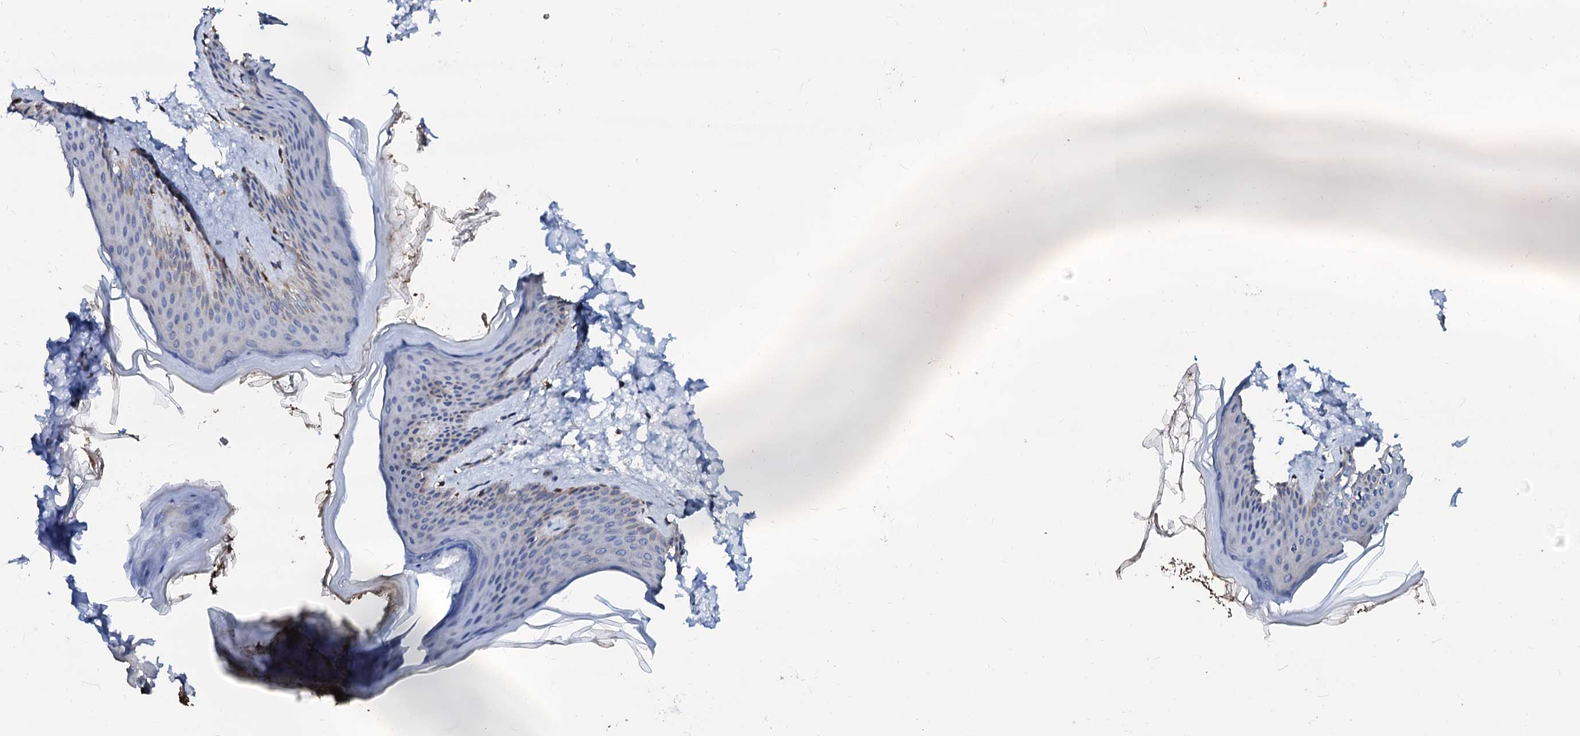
{"staining": {"intensity": "moderate", "quantity": ">75%", "location": "cytoplasmic/membranous"}, "tissue": "skin", "cell_type": "Fibroblasts", "image_type": "normal", "snomed": [{"axis": "morphology", "description": "Normal tissue, NOS"}, {"axis": "topography", "description": "Skin"}], "caption": "A medium amount of moderate cytoplasmic/membranous staining is present in approximately >75% of fibroblasts in unremarkable skin. Using DAB (brown) and hematoxylin (blue) stains, captured at high magnification using brightfield microscopy.", "gene": "TMCO3", "patient": {"sex": "female", "age": 27}}